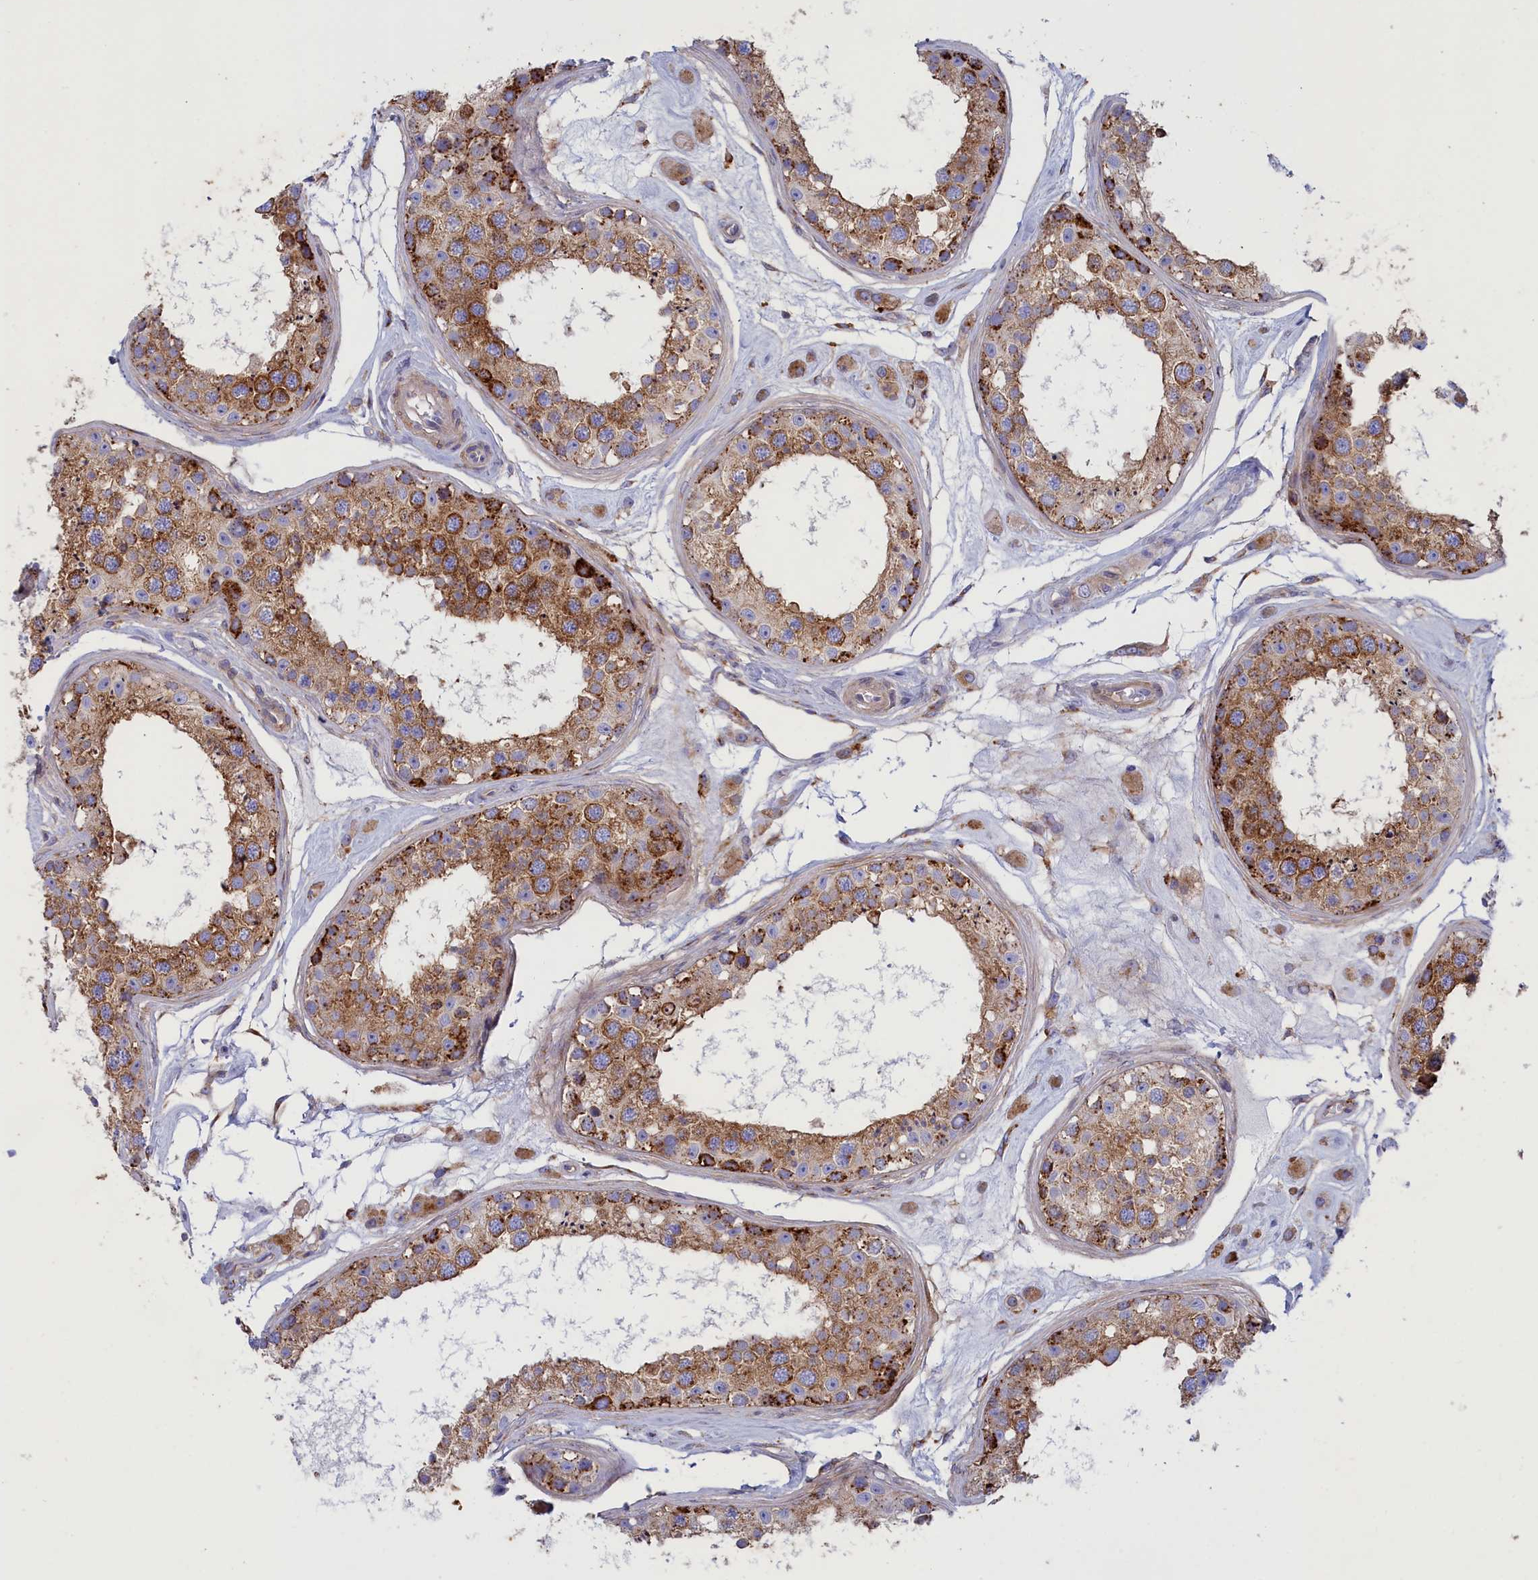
{"staining": {"intensity": "moderate", "quantity": ">75%", "location": "cytoplasmic/membranous"}, "tissue": "testis", "cell_type": "Cells in seminiferous ducts", "image_type": "normal", "snomed": [{"axis": "morphology", "description": "Normal tissue, NOS"}, {"axis": "topography", "description": "Testis"}], "caption": "A medium amount of moderate cytoplasmic/membranous positivity is identified in approximately >75% of cells in seminiferous ducts in normal testis.", "gene": "SCAMP4", "patient": {"sex": "male", "age": 25}}